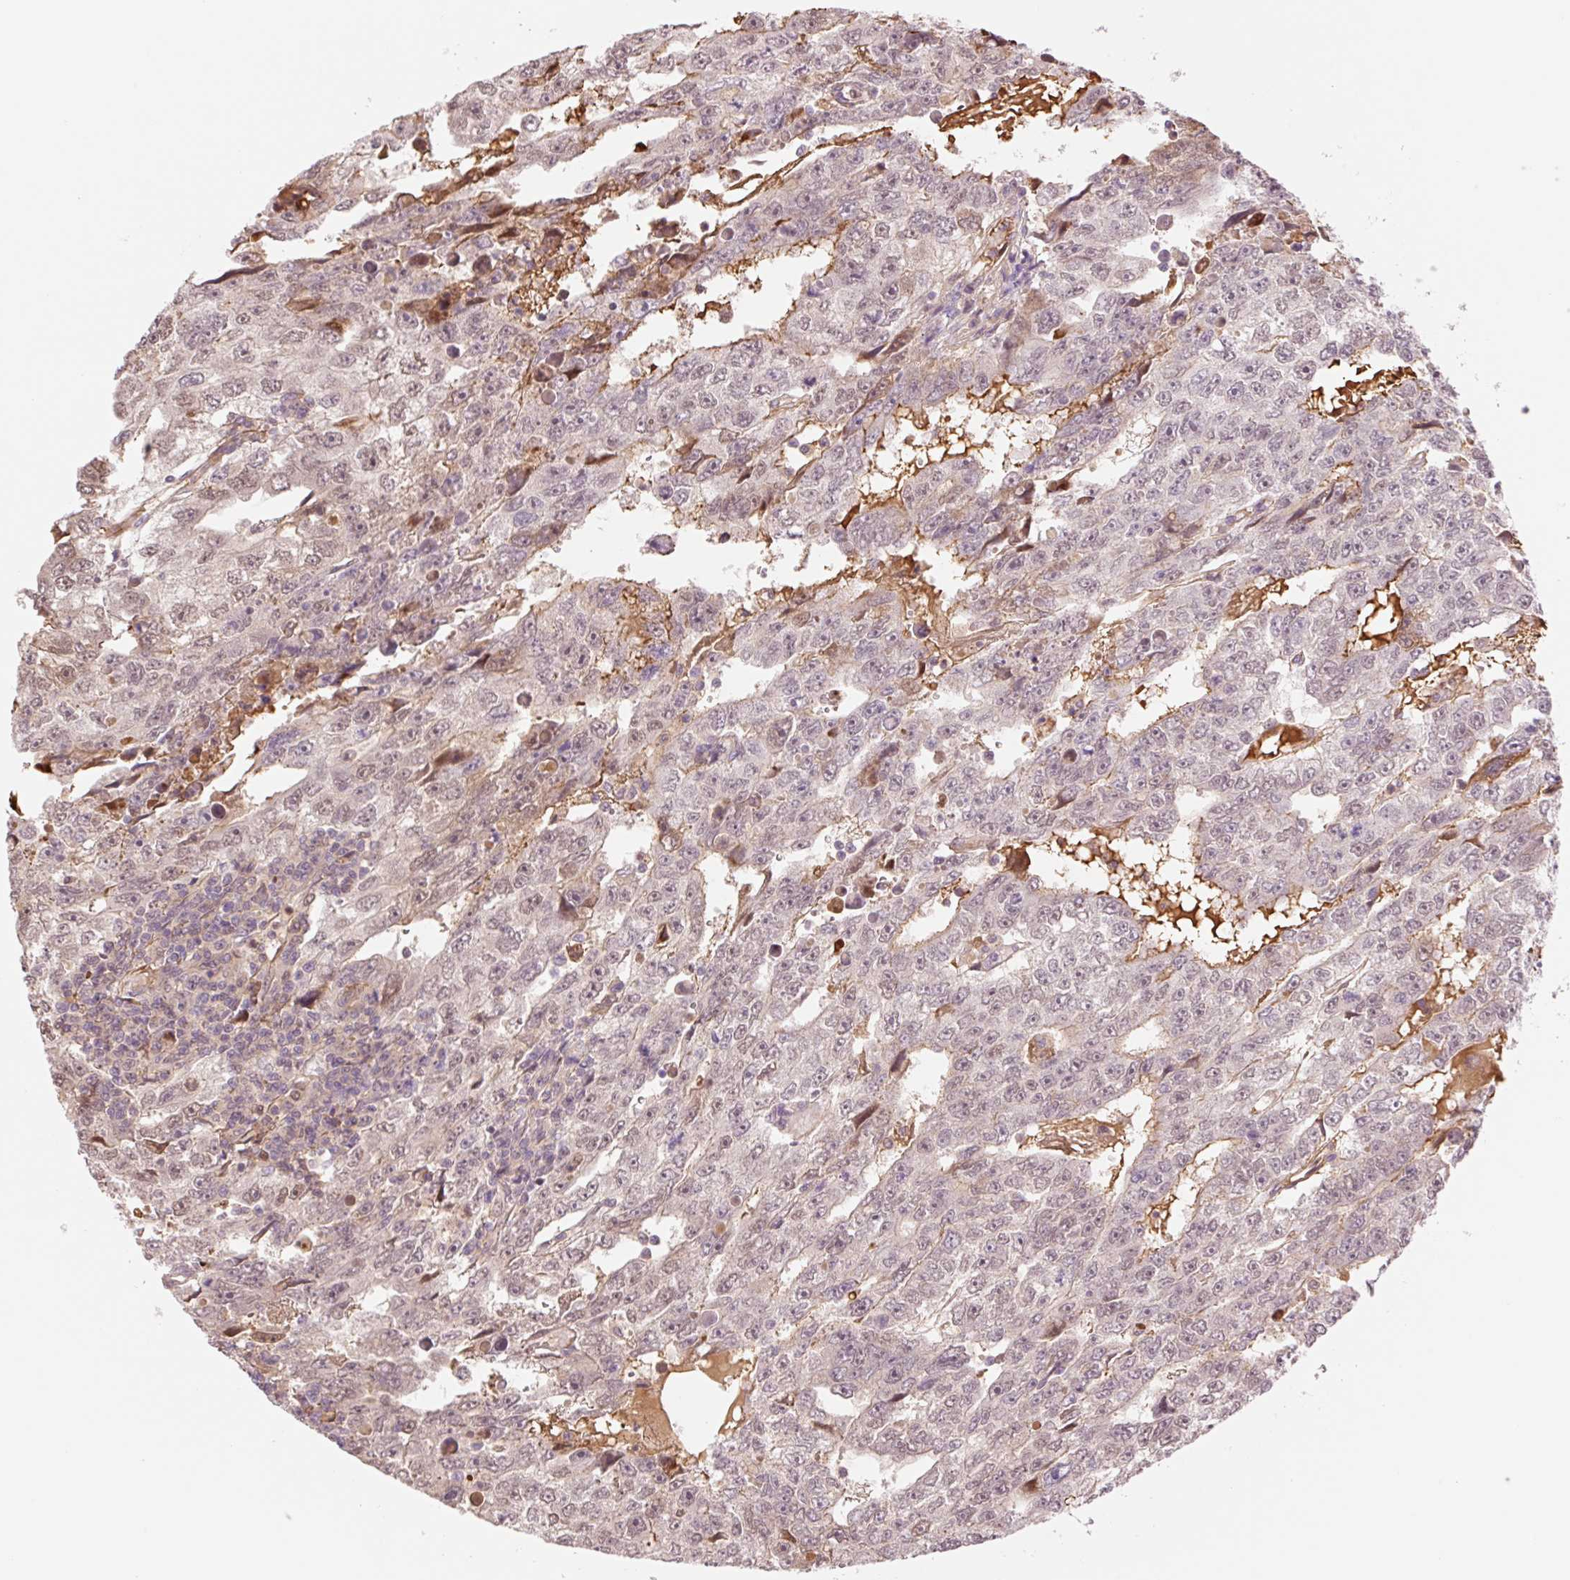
{"staining": {"intensity": "weak", "quantity": "25%-75%", "location": "nuclear"}, "tissue": "testis cancer", "cell_type": "Tumor cells", "image_type": "cancer", "snomed": [{"axis": "morphology", "description": "Carcinoma, Embryonal, NOS"}, {"axis": "topography", "description": "Testis"}], "caption": "Immunohistochemistry histopathology image of human embryonal carcinoma (testis) stained for a protein (brown), which exhibits low levels of weak nuclear positivity in about 25%-75% of tumor cells.", "gene": "HEBP1", "patient": {"sex": "male", "age": 20}}